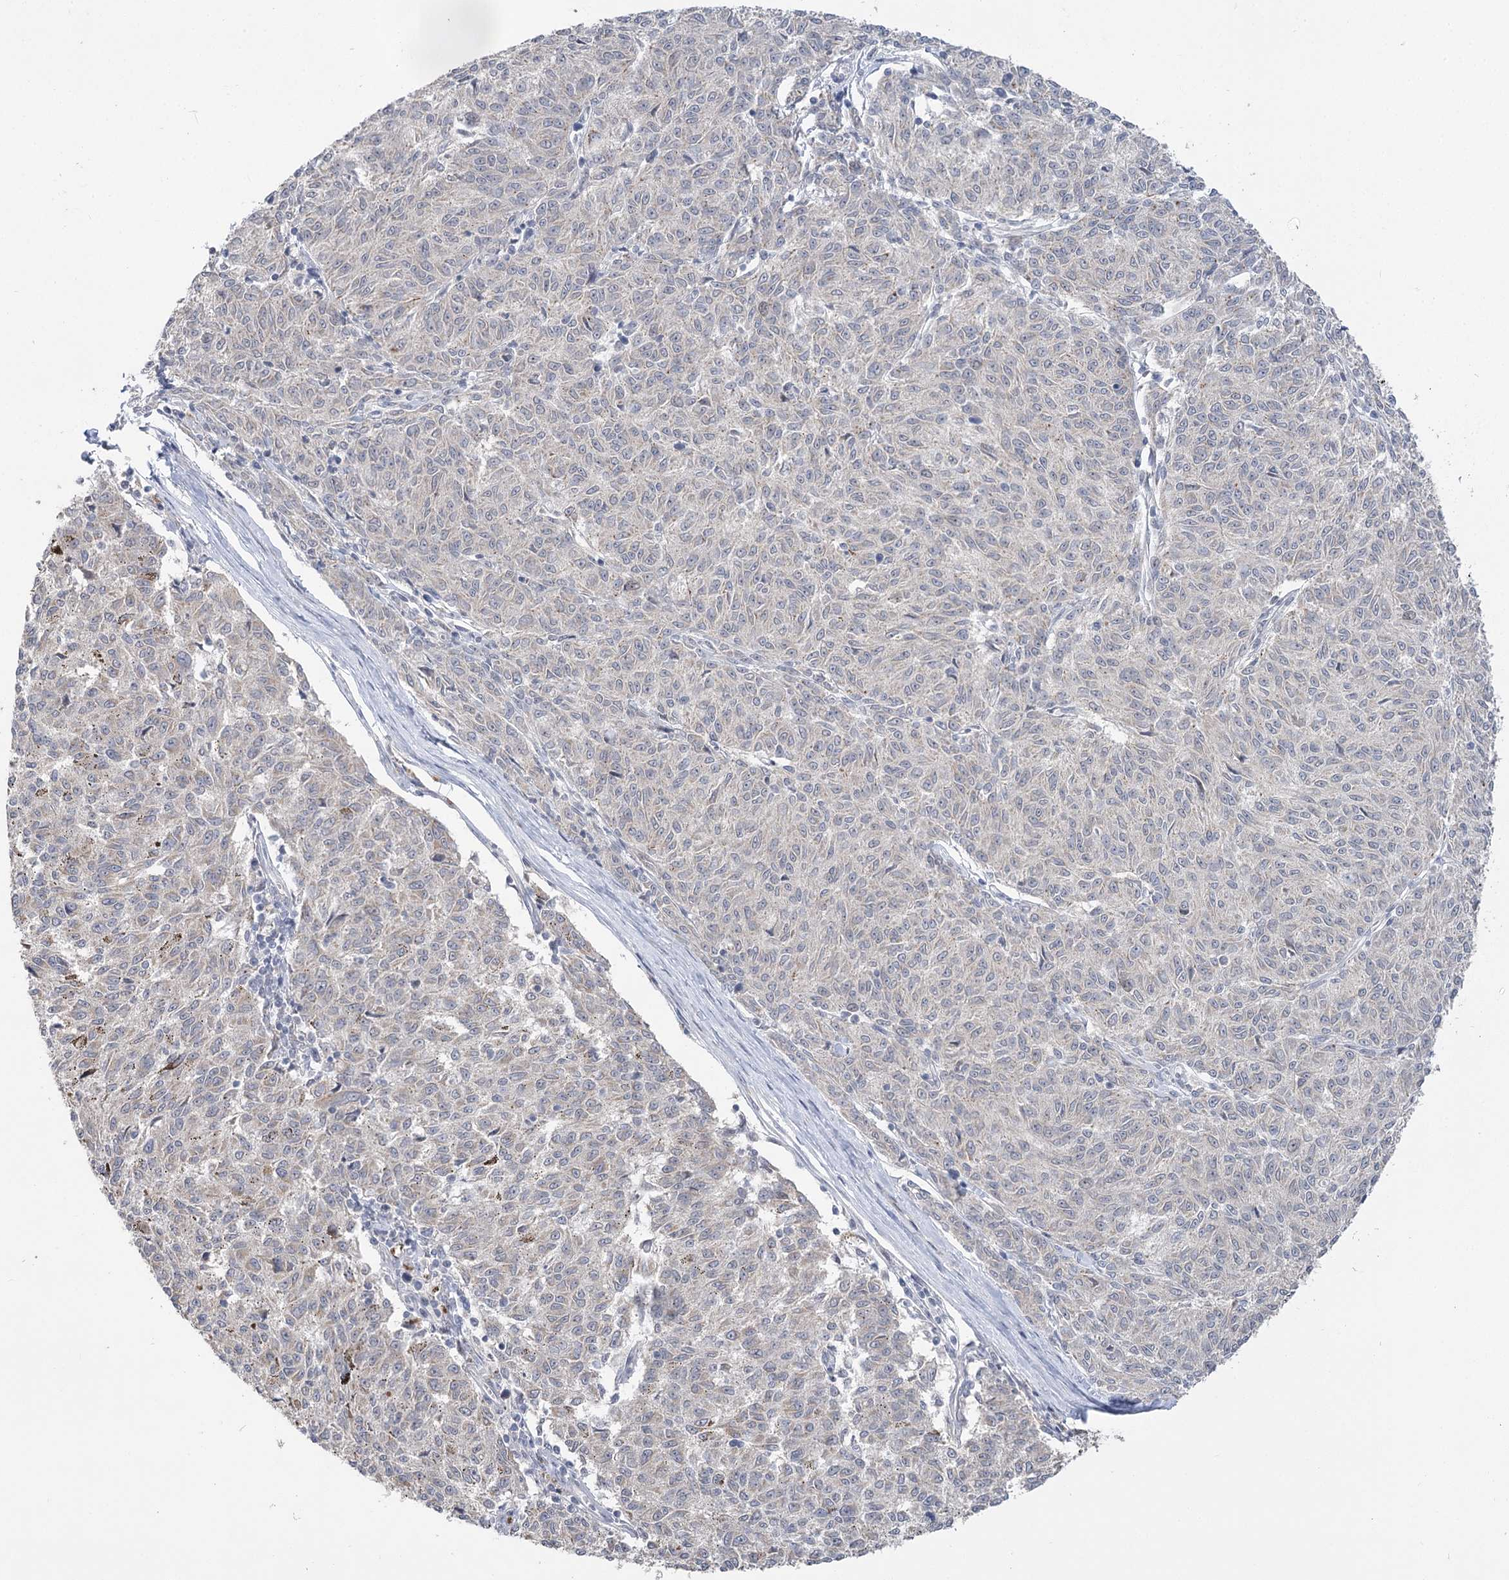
{"staining": {"intensity": "negative", "quantity": "none", "location": "none"}, "tissue": "melanoma", "cell_type": "Tumor cells", "image_type": "cancer", "snomed": [{"axis": "morphology", "description": "Malignant melanoma, NOS"}, {"axis": "topography", "description": "Skin"}], "caption": "High magnification brightfield microscopy of malignant melanoma stained with DAB (brown) and counterstained with hematoxylin (blue): tumor cells show no significant expression.", "gene": "PHYHIPL", "patient": {"sex": "female", "age": 72}}